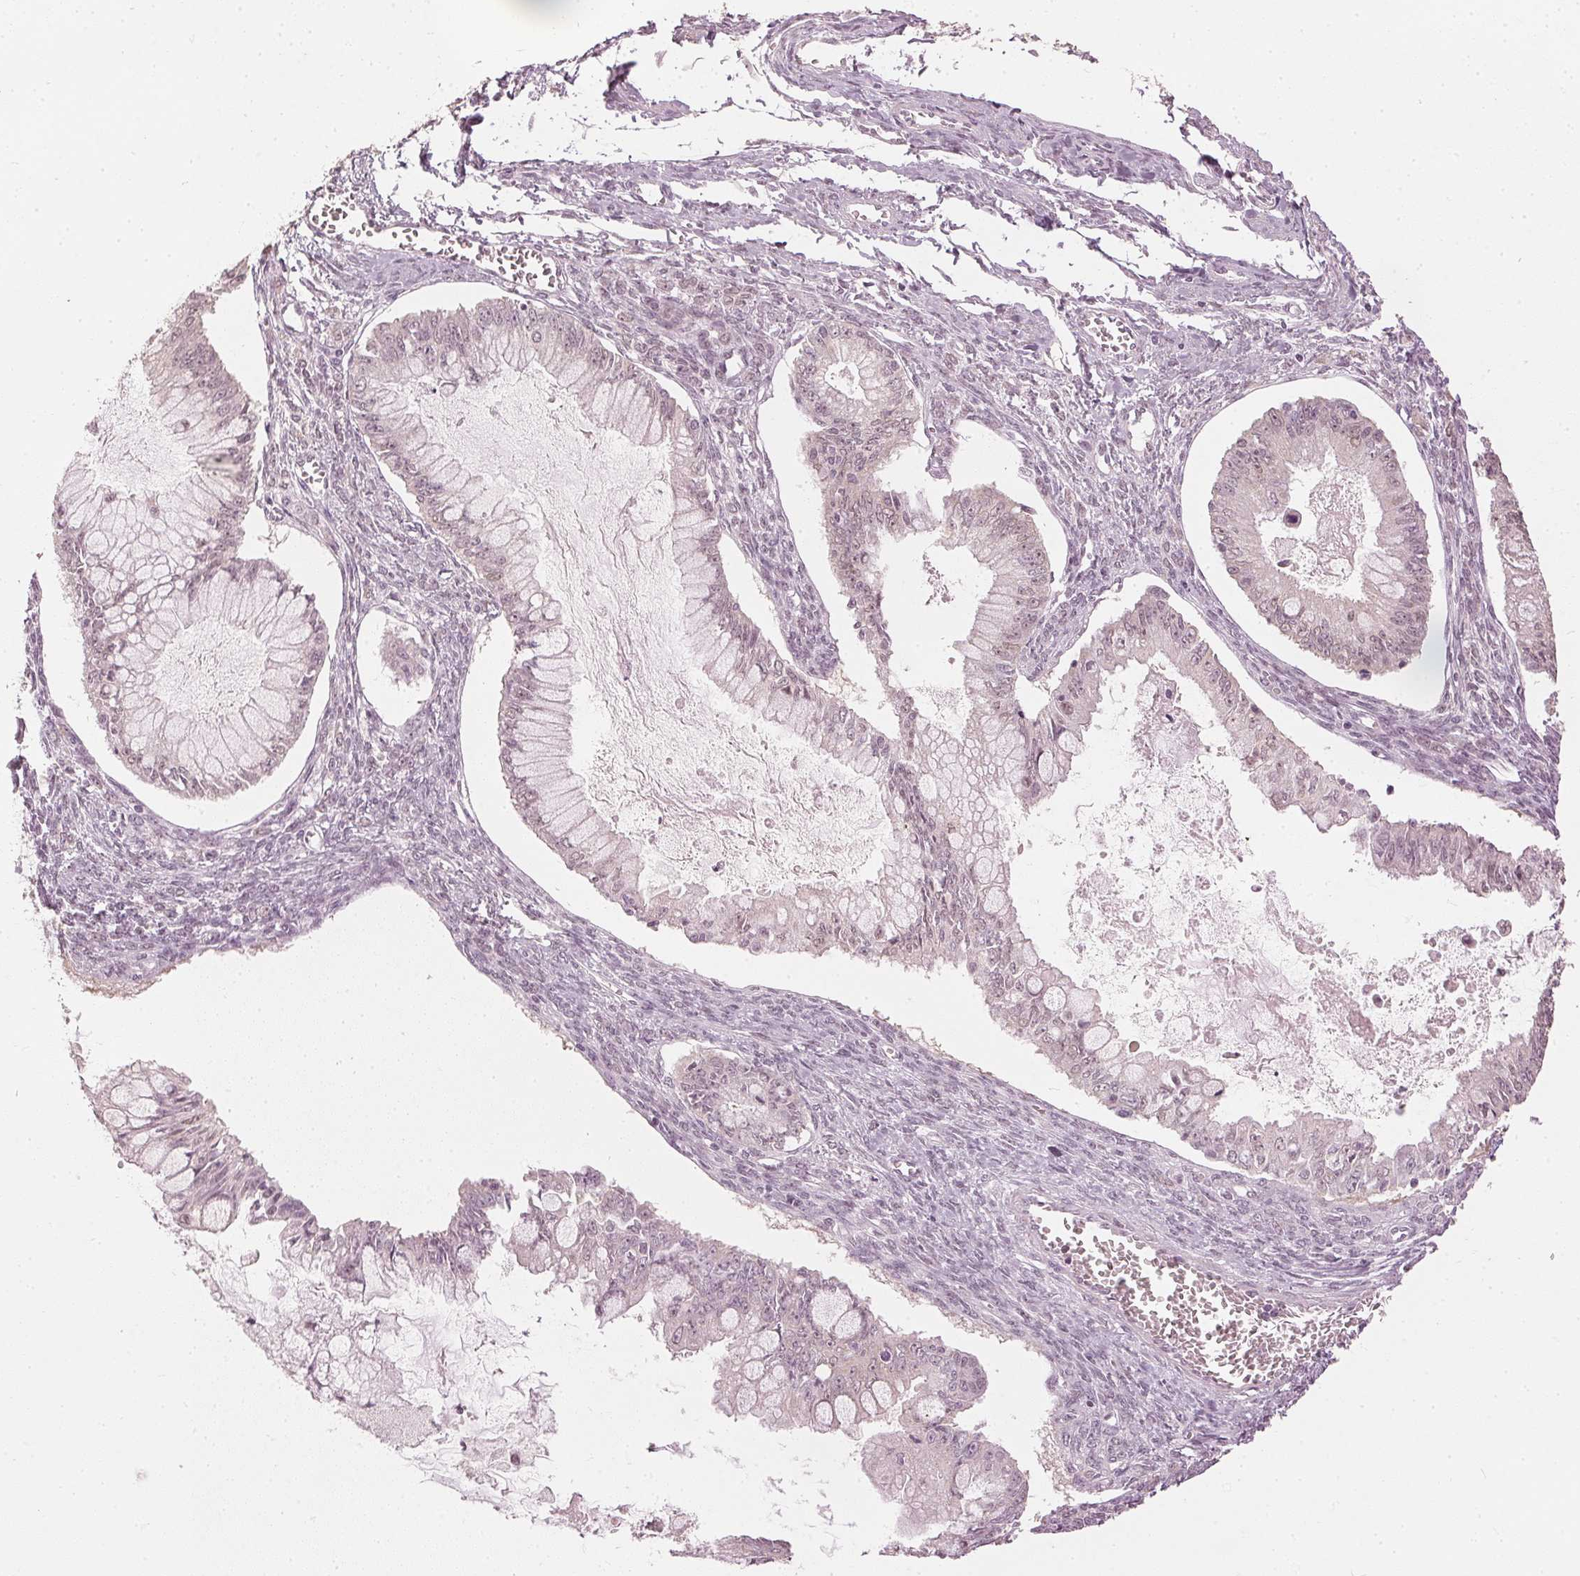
{"staining": {"intensity": "negative", "quantity": "none", "location": "none"}, "tissue": "ovarian cancer", "cell_type": "Tumor cells", "image_type": "cancer", "snomed": [{"axis": "morphology", "description": "Cystadenocarcinoma, mucinous, NOS"}, {"axis": "topography", "description": "Ovary"}], "caption": "Tumor cells show no significant expression in ovarian cancer.", "gene": "SLC39A3", "patient": {"sex": "female", "age": 34}}